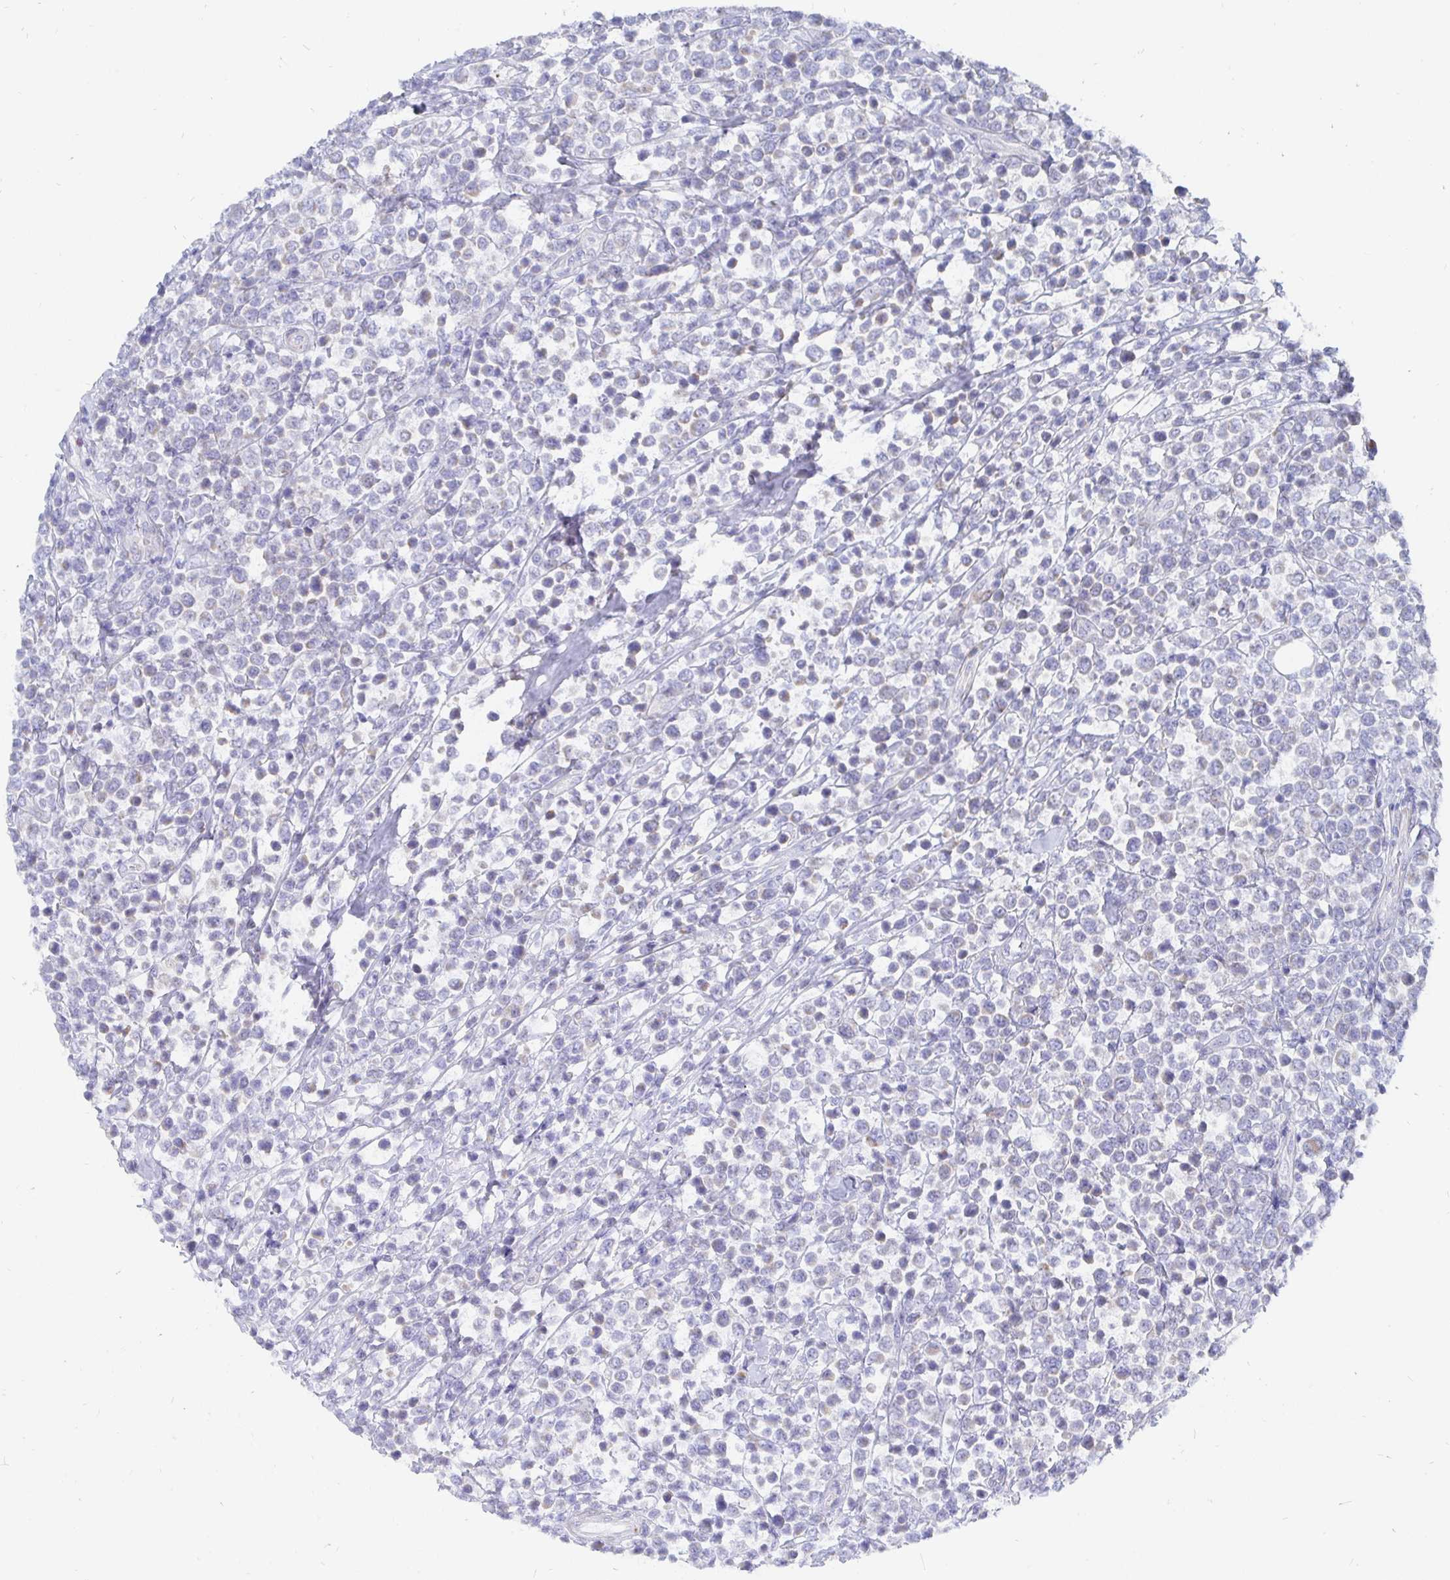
{"staining": {"intensity": "negative", "quantity": "none", "location": "none"}, "tissue": "lymphoma", "cell_type": "Tumor cells", "image_type": "cancer", "snomed": [{"axis": "morphology", "description": "Malignant lymphoma, non-Hodgkin's type, High grade"}, {"axis": "topography", "description": "Soft tissue"}], "caption": "There is no significant positivity in tumor cells of lymphoma.", "gene": "COX16", "patient": {"sex": "female", "age": 56}}